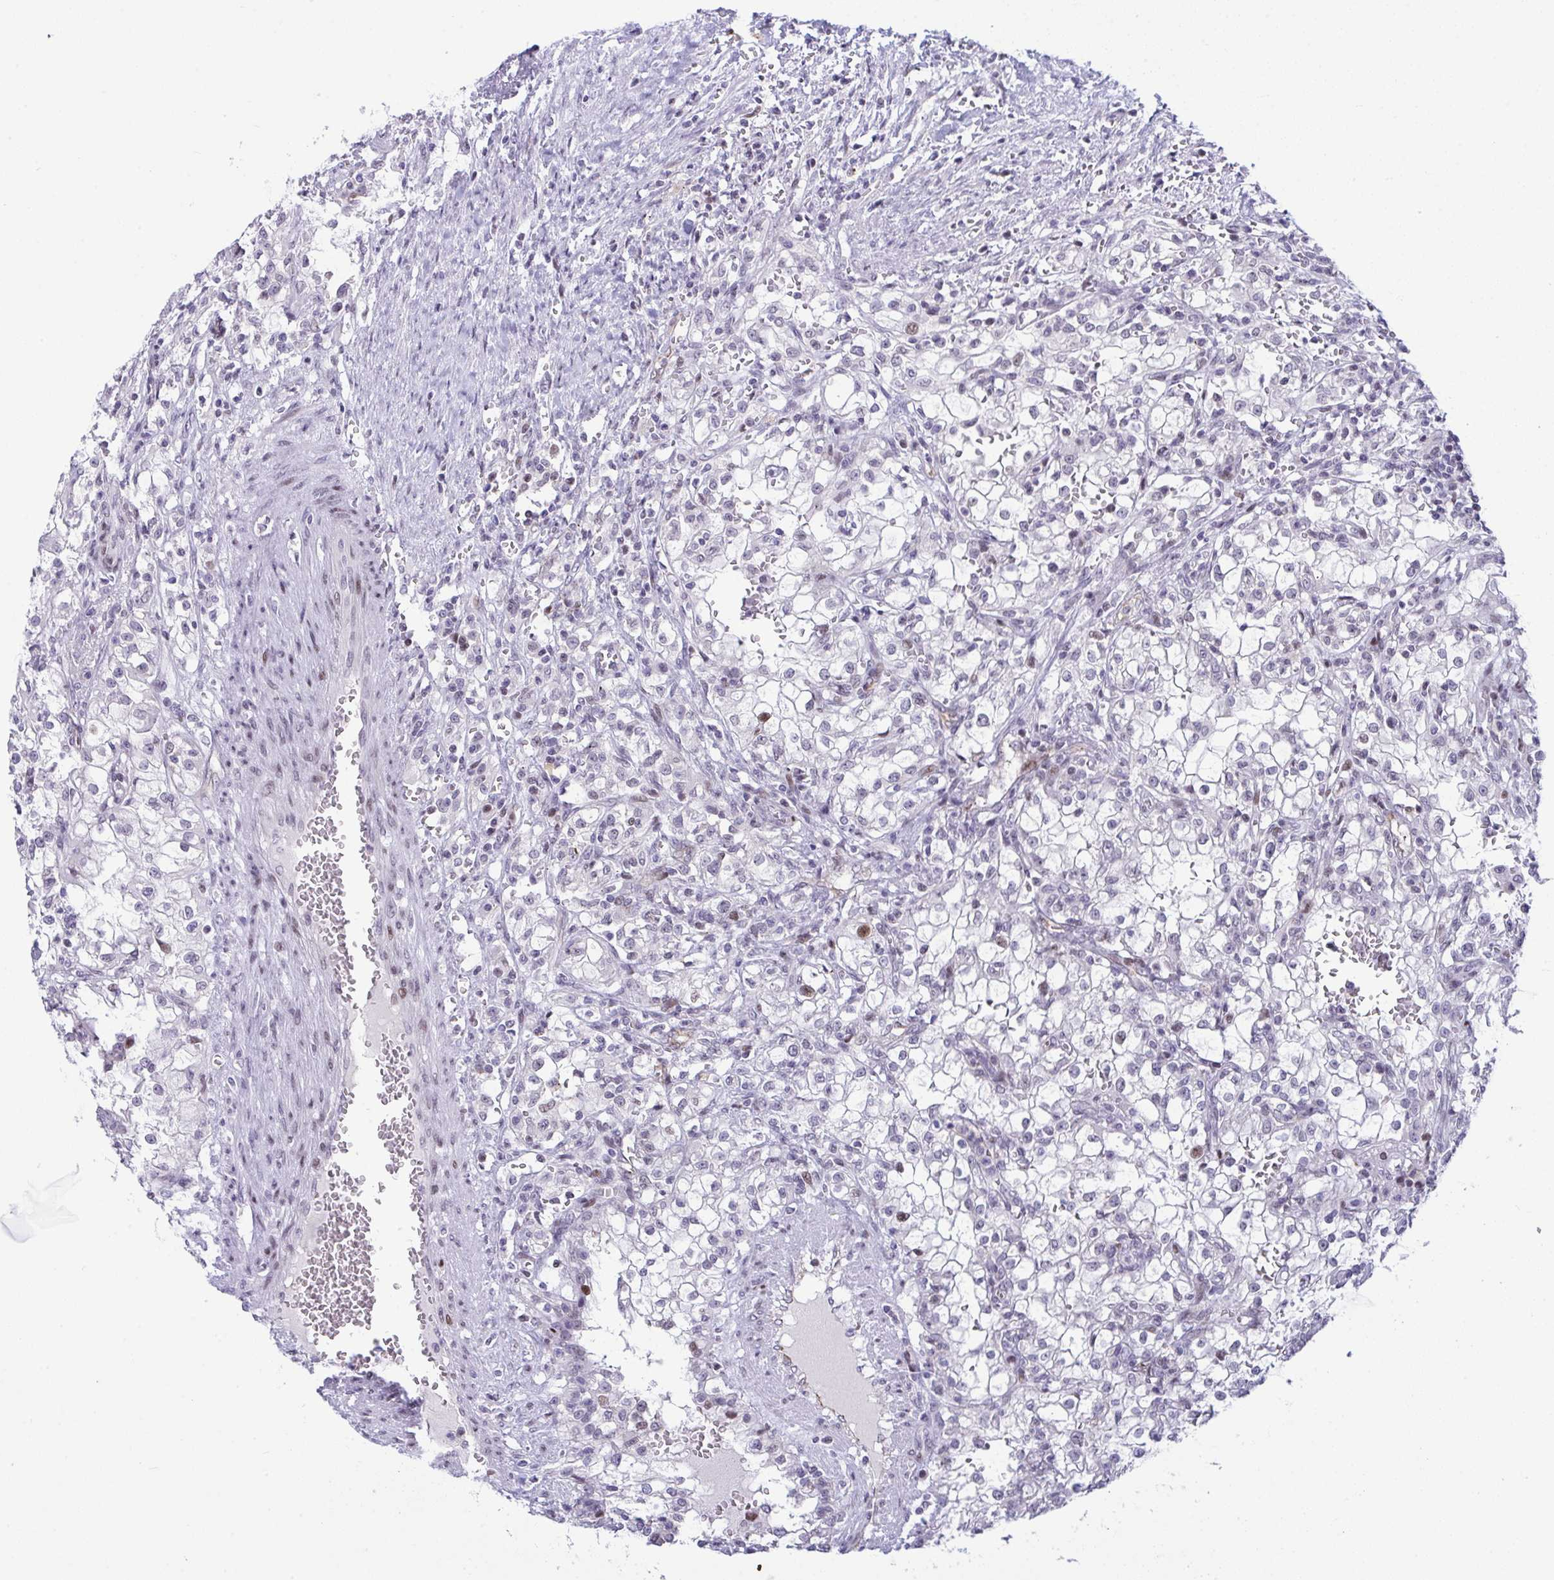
{"staining": {"intensity": "negative", "quantity": "none", "location": "none"}, "tissue": "renal cancer", "cell_type": "Tumor cells", "image_type": "cancer", "snomed": [{"axis": "morphology", "description": "Adenocarcinoma, NOS"}, {"axis": "topography", "description": "Kidney"}], "caption": "DAB (3,3'-diaminobenzidine) immunohistochemical staining of human renal adenocarcinoma exhibits no significant staining in tumor cells.", "gene": "ZFHX3", "patient": {"sex": "female", "age": 74}}